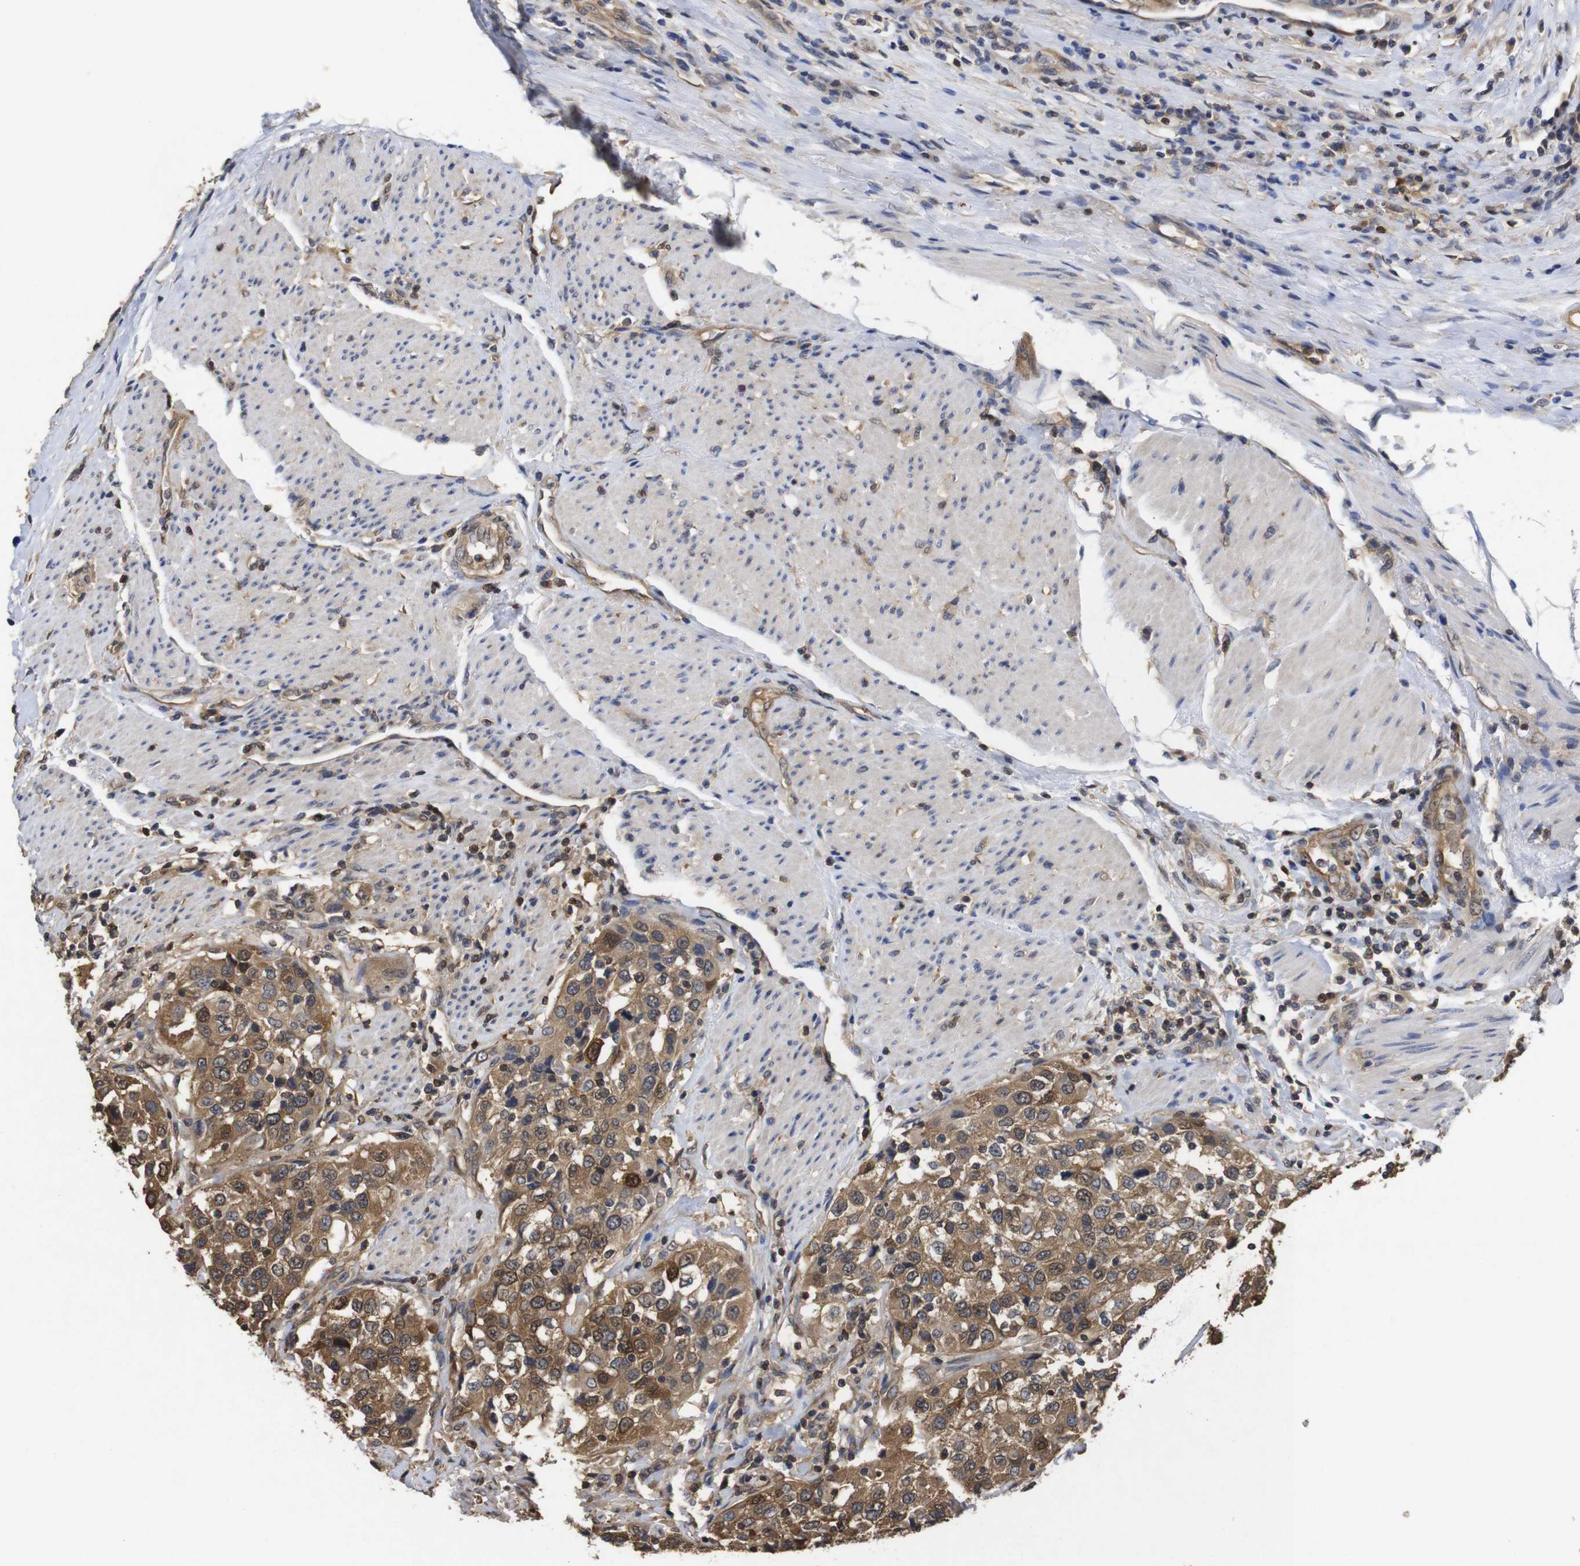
{"staining": {"intensity": "moderate", "quantity": ">75%", "location": "cytoplasmic/membranous,nuclear"}, "tissue": "urothelial cancer", "cell_type": "Tumor cells", "image_type": "cancer", "snomed": [{"axis": "morphology", "description": "Urothelial carcinoma, High grade"}, {"axis": "topography", "description": "Urinary bladder"}], "caption": "IHC (DAB) staining of urothelial cancer reveals moderate cytoplasmic/membranous and nuclear protein positivity in approximately >75% of tumor cells. Using DAB (3,3'-diaminobenzidine) (brown) and hematoxylin (blue) stains, captured at high magnification using brightfield microscopy.", "gene": "SUMO3", "patient": {"sex": "female", "age": 80}}